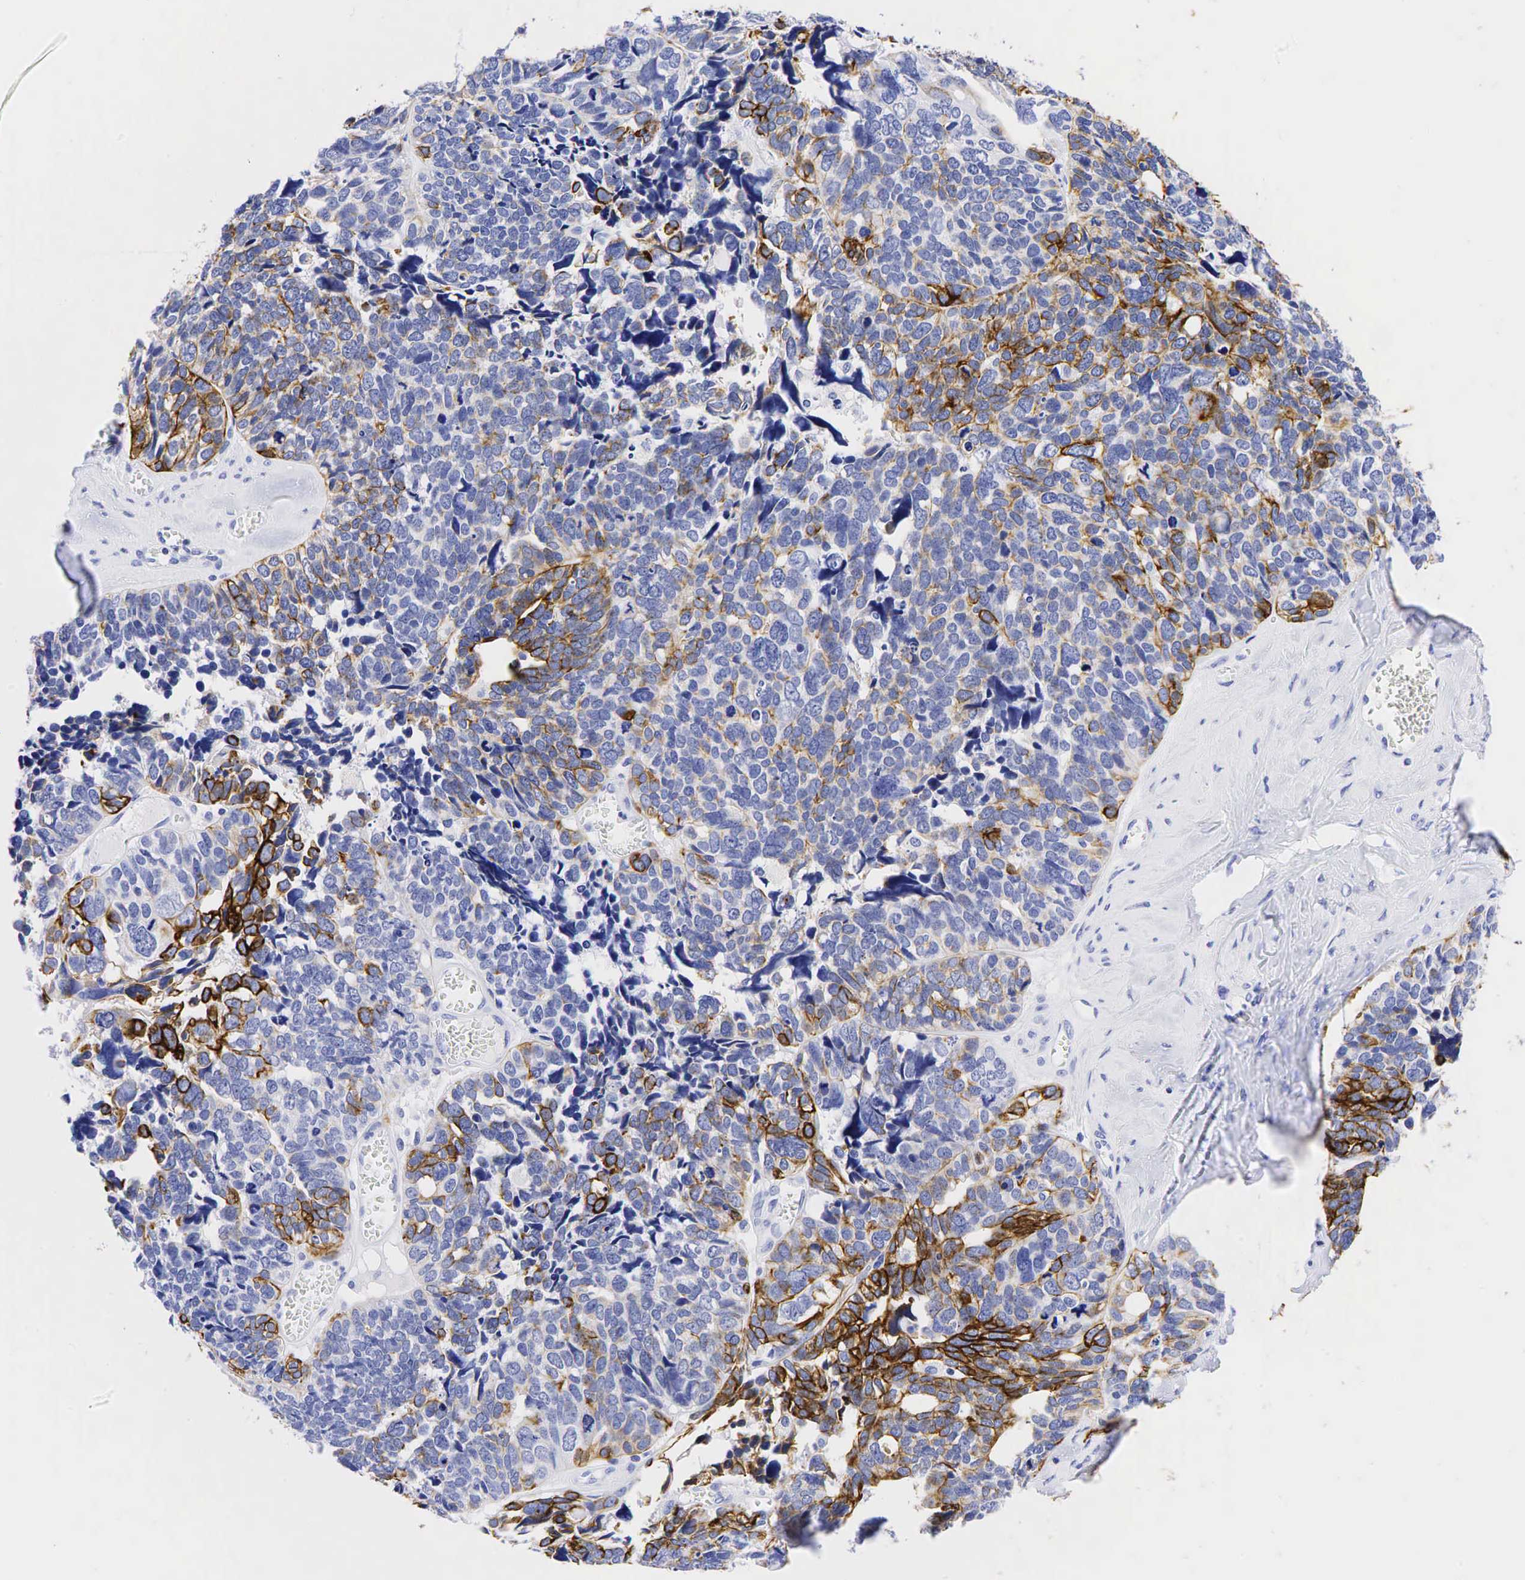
{"staining": {"intensity": "strong", "quantity": "25%-75%", "location": "cytoplasmic/membranous"}, "tissue": "ovarian cancer", "cell_type": "Tumor cells", "image_type": "cancer", "snomed": [{"axis": "morphology", "description": "Cystadenocarcinoma, serous, NOS"}, {"axis": "topography", "description": "Ovary"}], "caption": "A high amount of strong cytoplasmic/membranous positivity is identified in approximately 25%-75% of tumor cells in ovarian serous cystadenocarcinoma tissue.", "gene": "KRT7", "patient": {"sex": "female", "age": 77}}